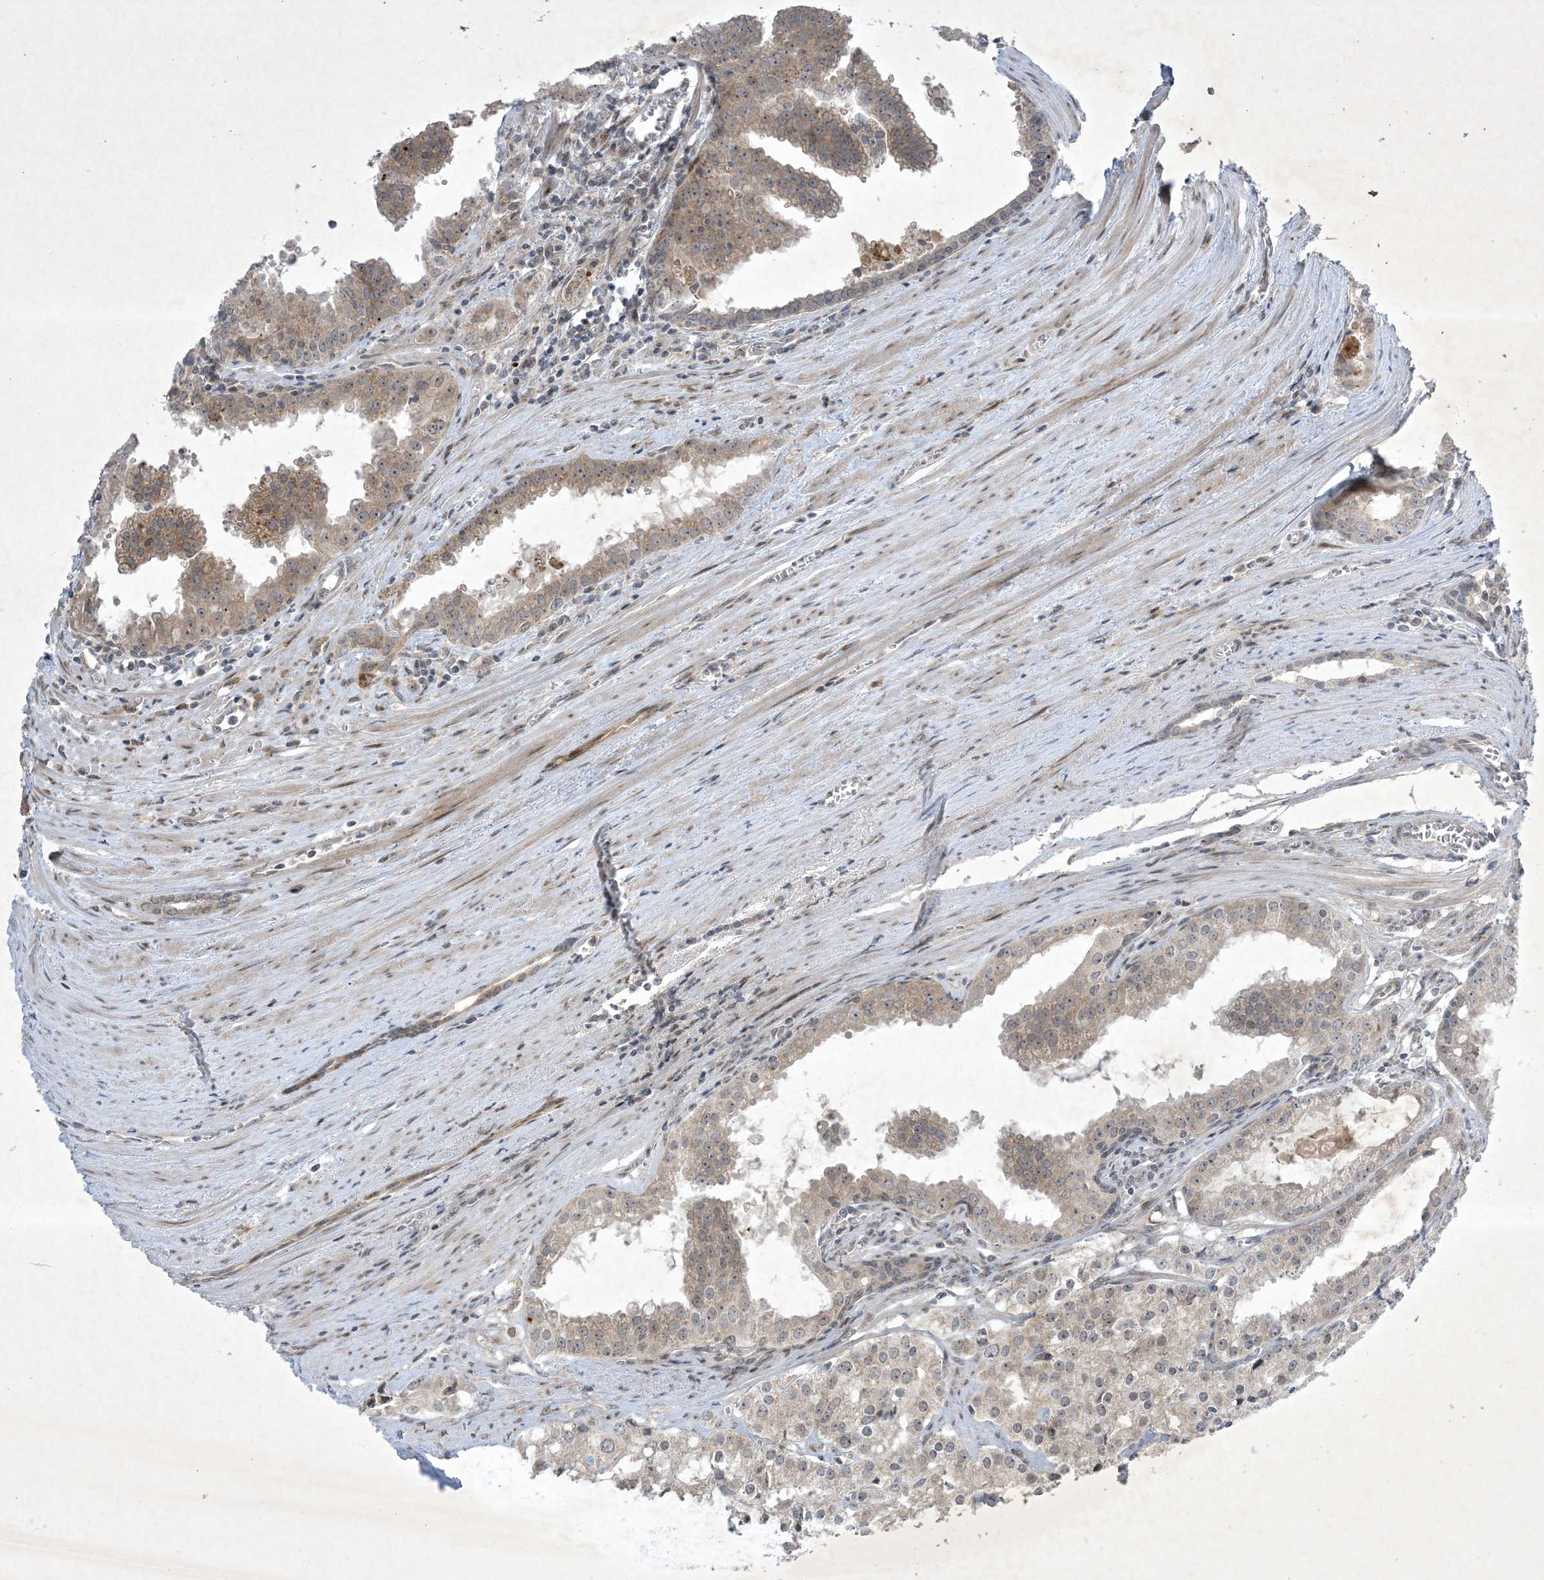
{"staining": {"intensity": "moderate", "quantity": "25%-75%", "location": "cytoplasmic/membranous,nuclear"}, "tissue": "prostate cancer", "cell_type": "Tumor cells", "image_type": "cancer", "snomed": [{"axis": "morphology", "description": "Adenocarcinoma, High grade"}, {"axis": "topography", "description": "Prostate"}], "caption": "Immunohistochemical staining of human prostate cancer (adenocarcinoma (high-grade)) exhibits medium levels of moderate cytoplasmic/membranous and nuclear protein staining in approximately 25%-75% of tumor cells.", "gene": "SOGA3", "patient": {"sex": "male", "age": 68}}